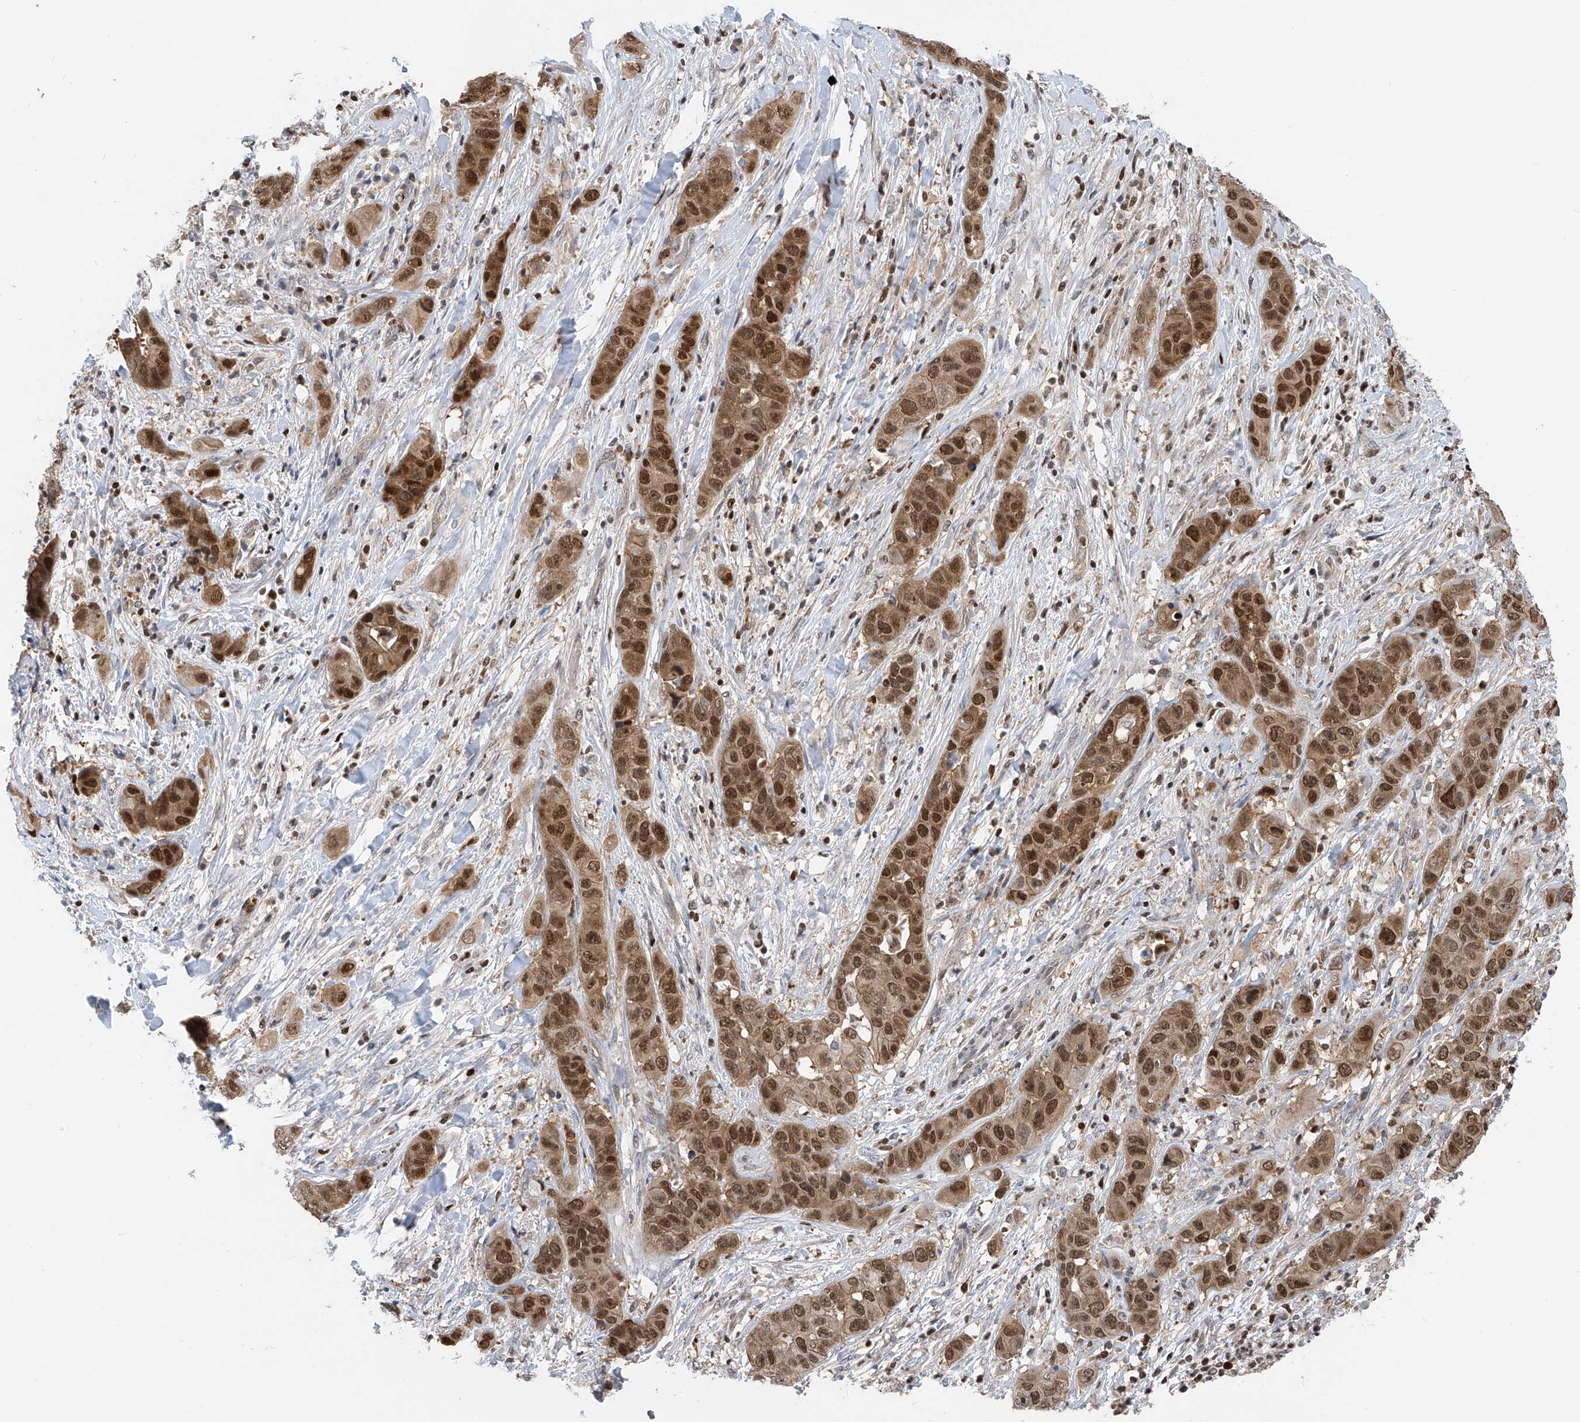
{"staining": {"intensity": "strong", "quantity": "25%-75%", "location": "cytoplasmic/membranous,nuclear"}, "tissue": "liver cancer", "cell_type": "Tumor cells", "image_type": "cancer", "snomed": [{"axis": "morphology", "description": "Cholangiocarcinoma"}, {"axis": "topography", "description": "Liver"}], "caption": "Immunohistochemical staining of liver cholangiocarcinoma demonstrates strong cytoplasmic/membranous and nuclear protein staining in approximately 25%-75% of tumor cells. (brown staining indicates protein expression, while blue staining denotes nuclei).", "gene": "DNAJC9", "patient": {"sex": "female", "age": 52}}